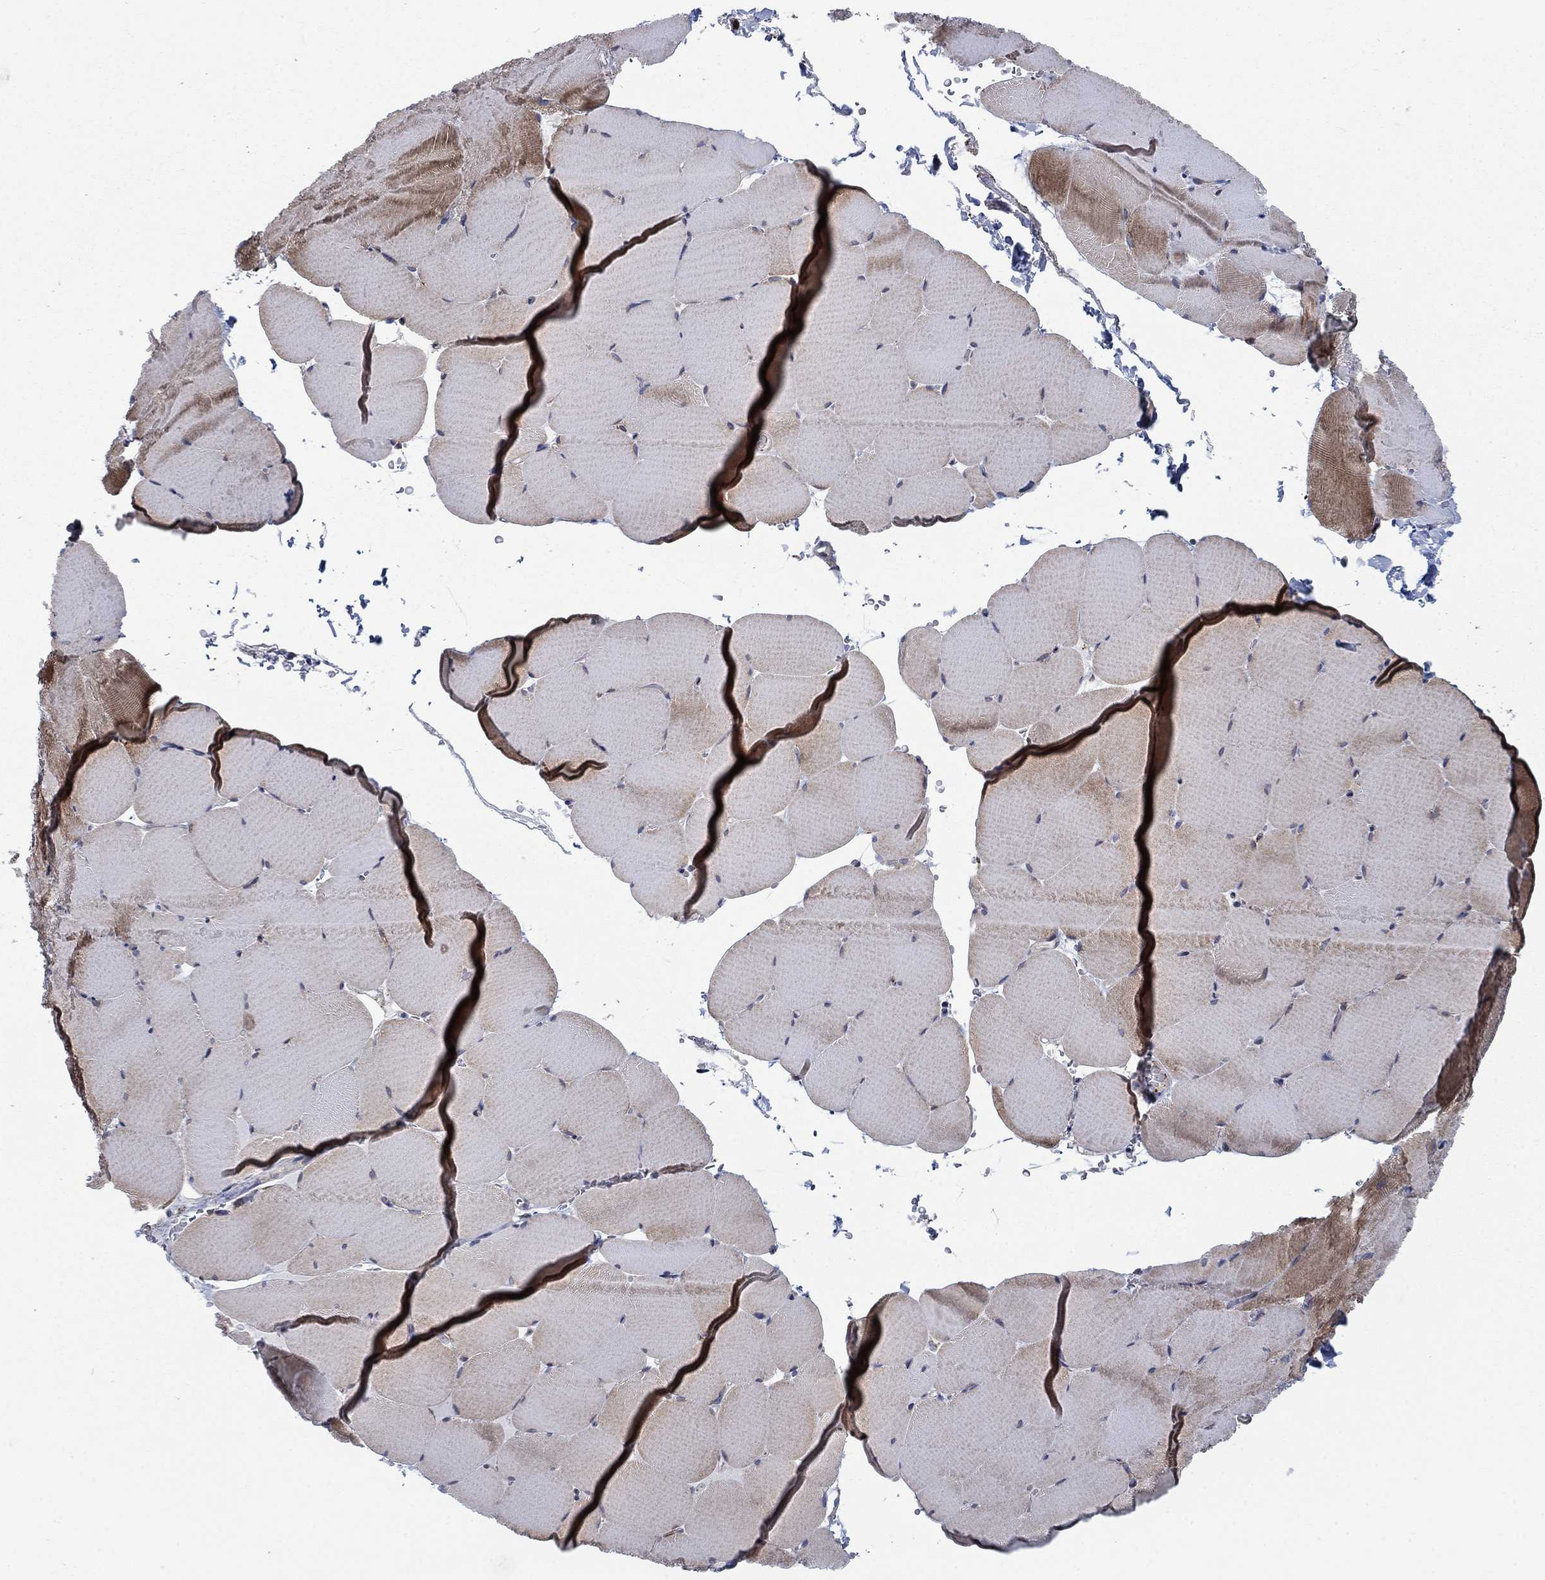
{"staining": {"intensity": "weak", "quantity": "25%-75%", "location": "cytoplasmic/membranous"}, "tissue": "skeletal muscle", "cell_type": "Myocytes", "image_type": "normal", "snomed": [{"axis": "morphology", "description": "Normal tissue, NOS"}, {"axis": "topography", "description": "Skeletal muscle"}], "caption": "Protein expression analysis of normal skeletal muscle reveals weak cytoplasmic/membranous positivity in about 25%-75% of myocytes.", "gene": "MOAP1", "patient": {"sex": "female", "age": 37}}